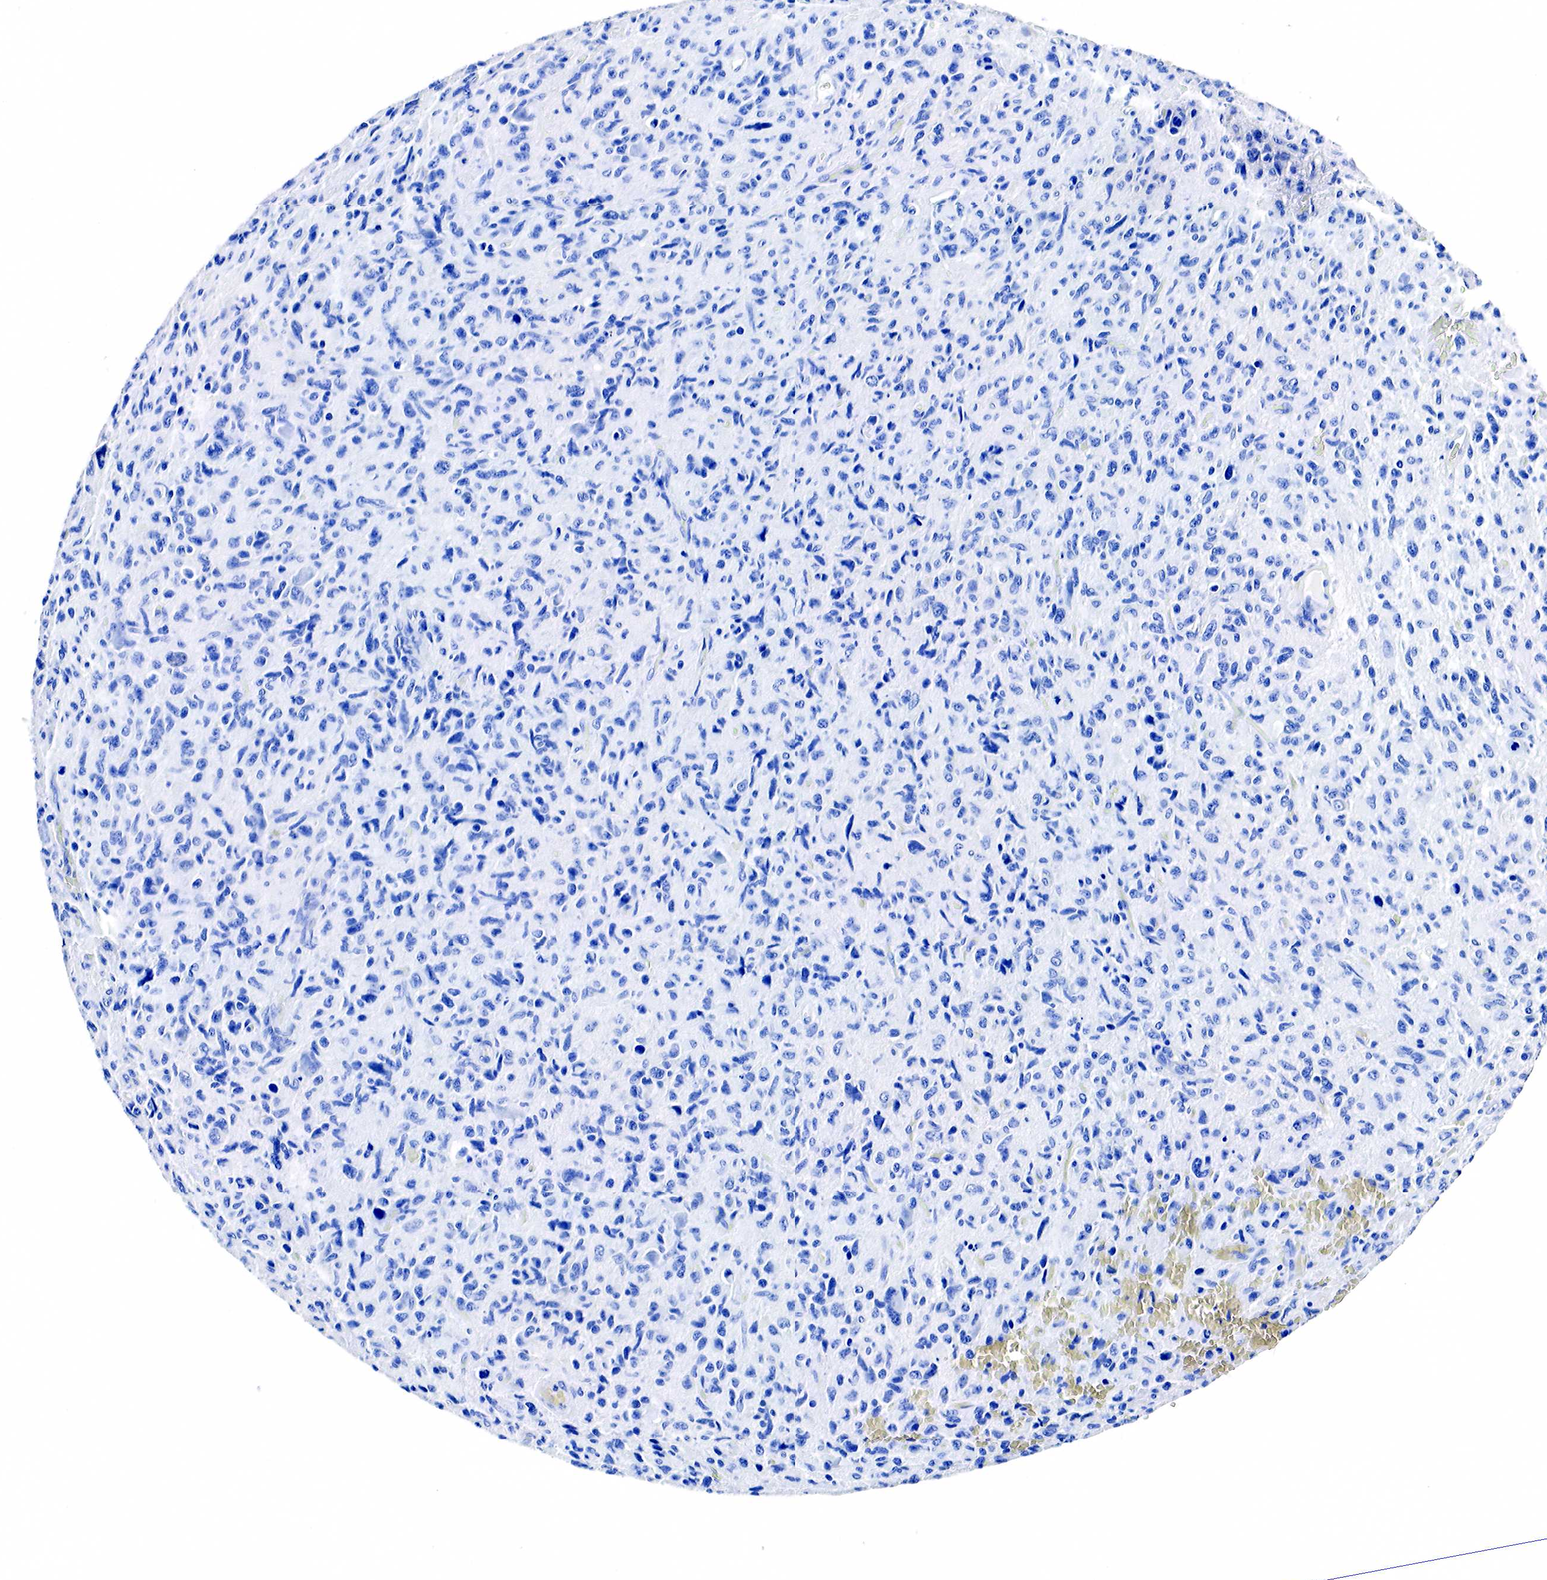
{"staining": {"intensity": "negative", "quantity": "none", "location": "none"}, "tissue": "glioma", "cell_type": "Tumor cells", "image_type": "cancer", "snomed": [{"axis": "morphology", "description": "Glioma, malignant, High grade"}, {"axis": "topography", "description": "Brain"}], "caption": "Glioma was stained to show a protein in brown. There is no significant staining in tumor cells. (DAB (3,3'-diaminobenzidine) IHC visualized using brightfield microscopy, high magnification).", "gene": "ACP3", "patient": {"sex": "female", "age": 60}}